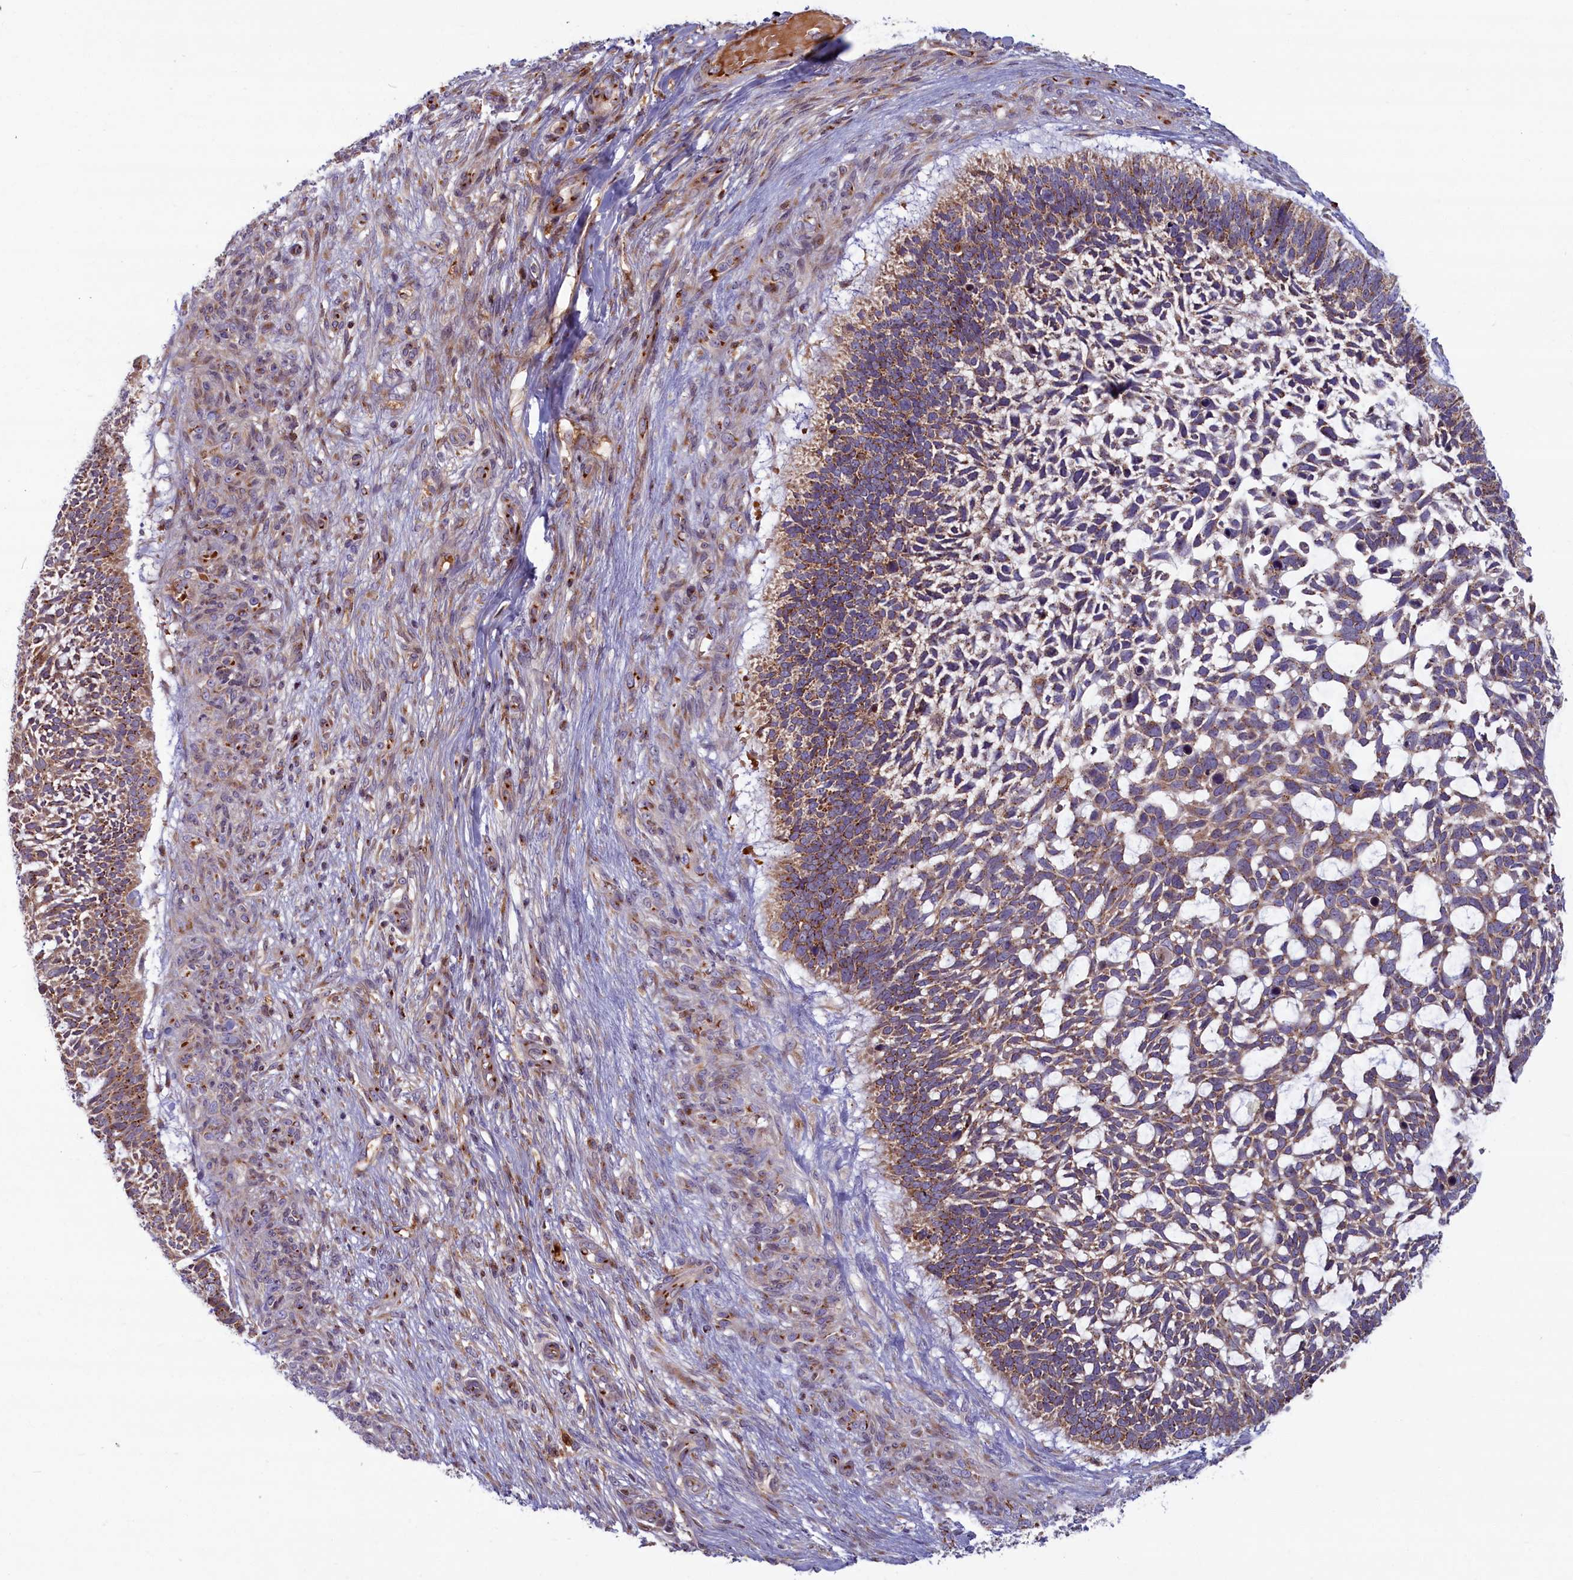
{"staining": {"intensity": "moderate", "quantity": "25%-75%", "location": "cytoplasmic/membranous"}, "tissue": "skin cancer", "cell_type": "Tumor cells", "image_type": "cancer", "snomed": [{"axis": "morphology", "description": "Basal cell carcinoma"}, {"axis": "topography", "description": "Skin"}], "caption": "Protein staining of skin basal cell carcinoma tissue reveals moderate cytoplasmic/membranous positivity in about 25%-75% of tumor cells.", "gene": "BLVRB", "patient": {"sex": "male", "age": 88}}